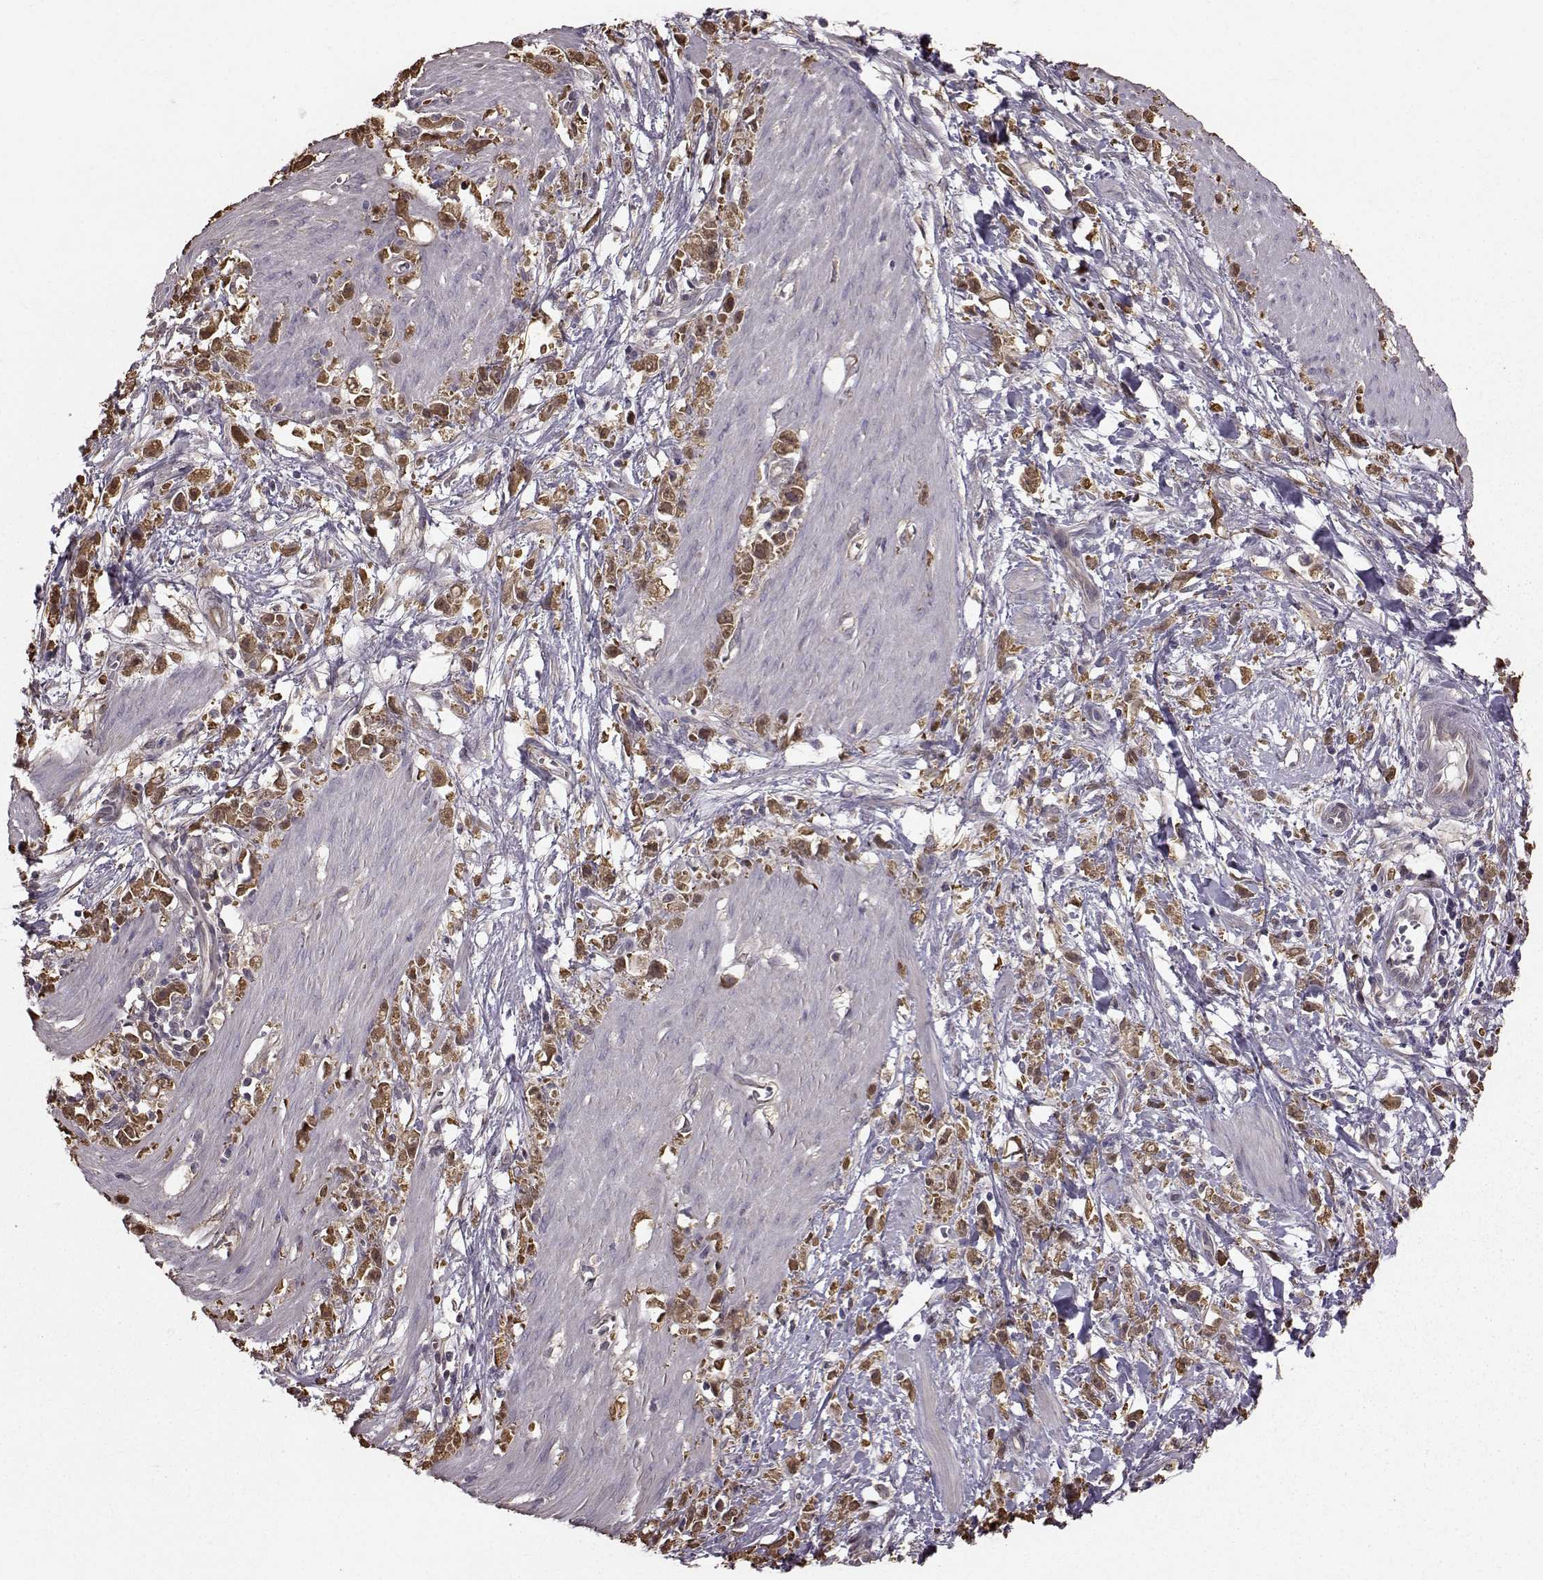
{"staining": {"intensity": "moderate", "quantity": ">75%", "location": "cytoplasmic/membranous"}, "tissue": "stomach cancer", "cell_type": "Tumor cells", "image_type": "cancer", "snomed": [{"axis": "morphology", "description": "Adenocarcinoma, NOS"}, {"axis": "topography", "description": "Stomach"}], "caption": "Stomach cancer tissue demonstrates moderate cytoplasmic/membranous staining in about >75% of tumor cells, visualized by immunohistochemistry. The protein is shown in brown color, while the nuclei are stained blue.", "gene": "NME1-NME2", "patient": {"sex": "female", "age": 59}}